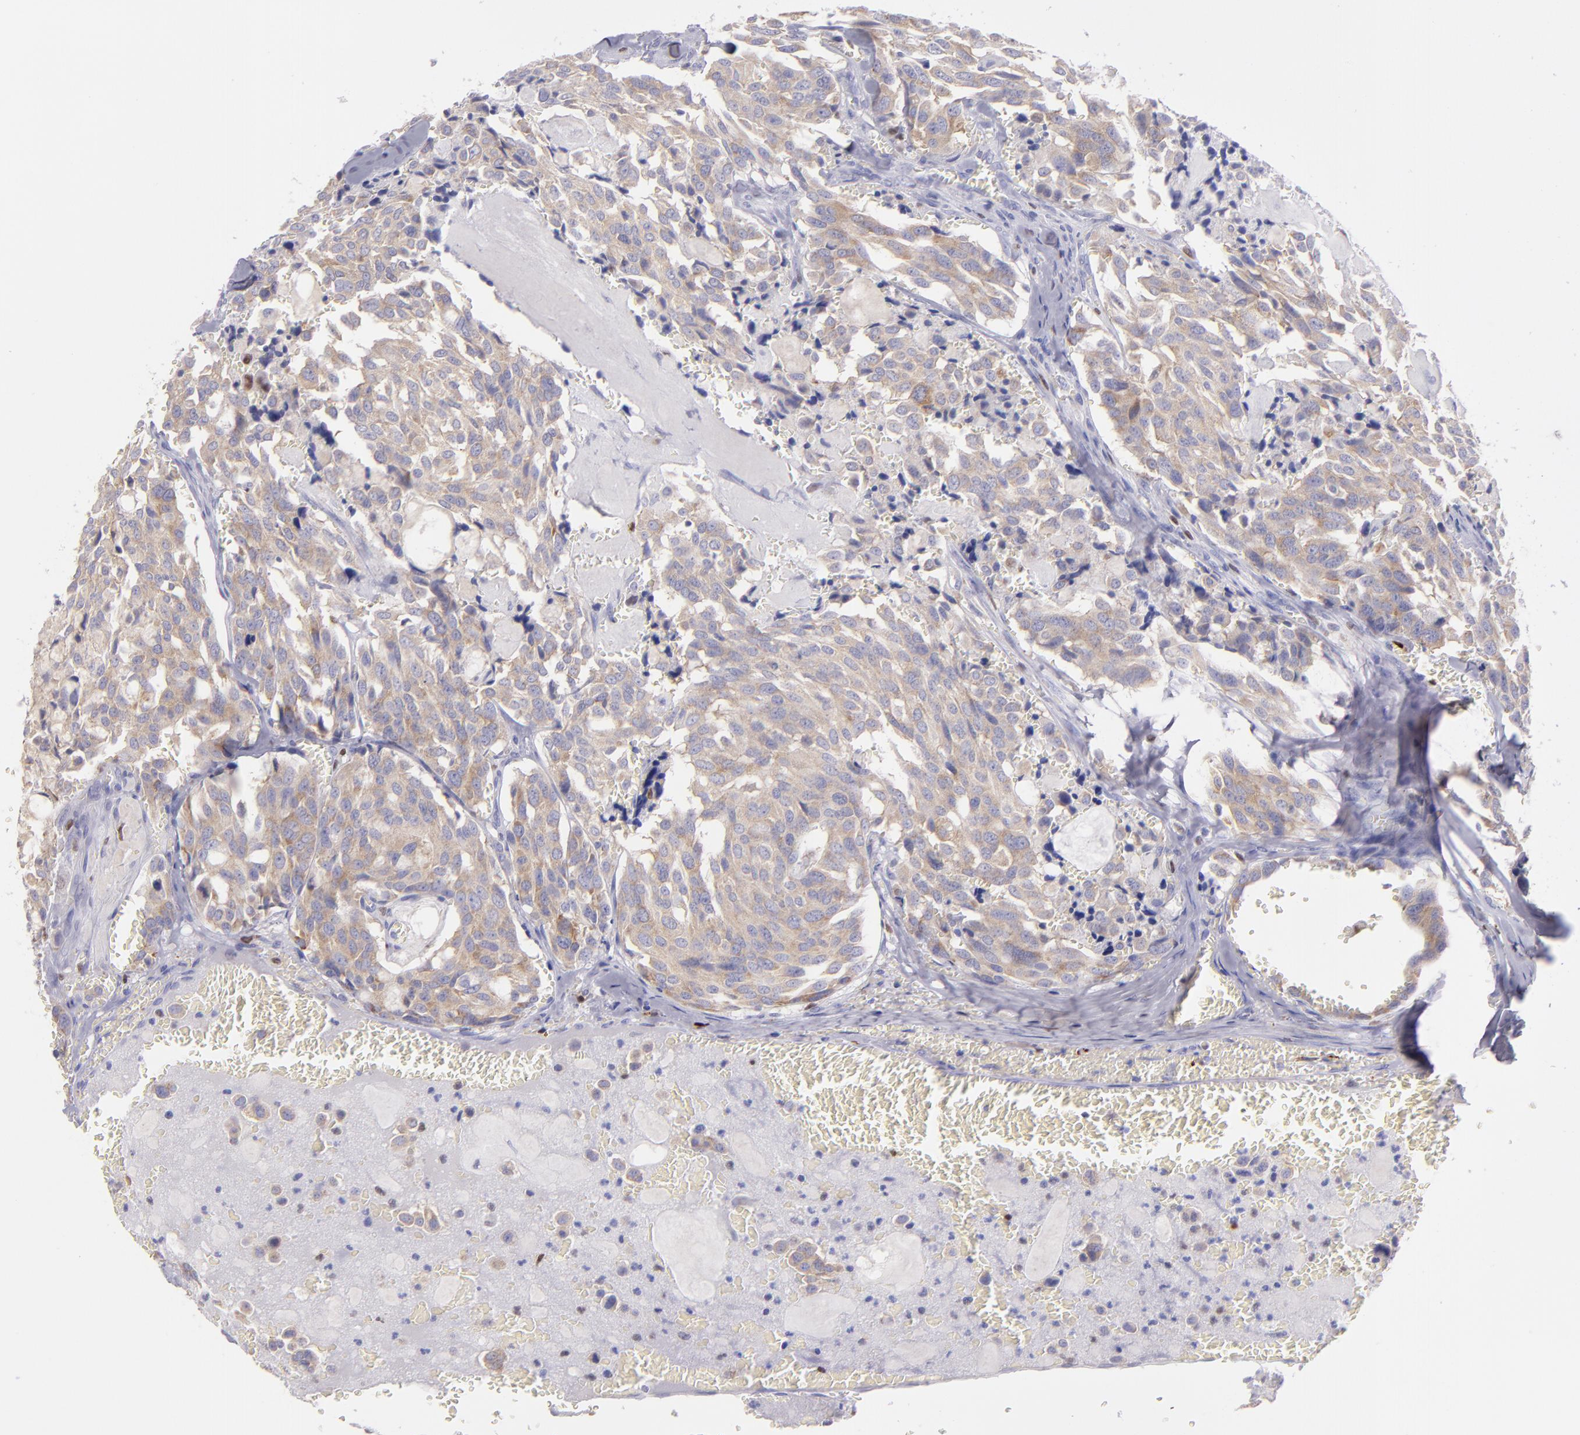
{"staining": {"intensity": "moderate", "quantity": ">75%", "location": "cytoplasmic/membranous"}, "tissue": "thyroid cancer", "cell_type": "Tumor cells", "image_type": "cancer", "snomed": [{"axis": "morphology", "description": "Carcinoma, NOS"}, {"axis": "morphology", "description": "Carcinoid, malignant, NOS"}, {"axis": "topography", "description": "Thyroid gland"}], "caption": "Immunohistochemical staining of human thyroid cancer displays medium levels of moderate cytoplasmic/membranous expression in about >75% of tumor cells.", "gene": "IRF8", "patient": {"sex": "male", "age": 33}}